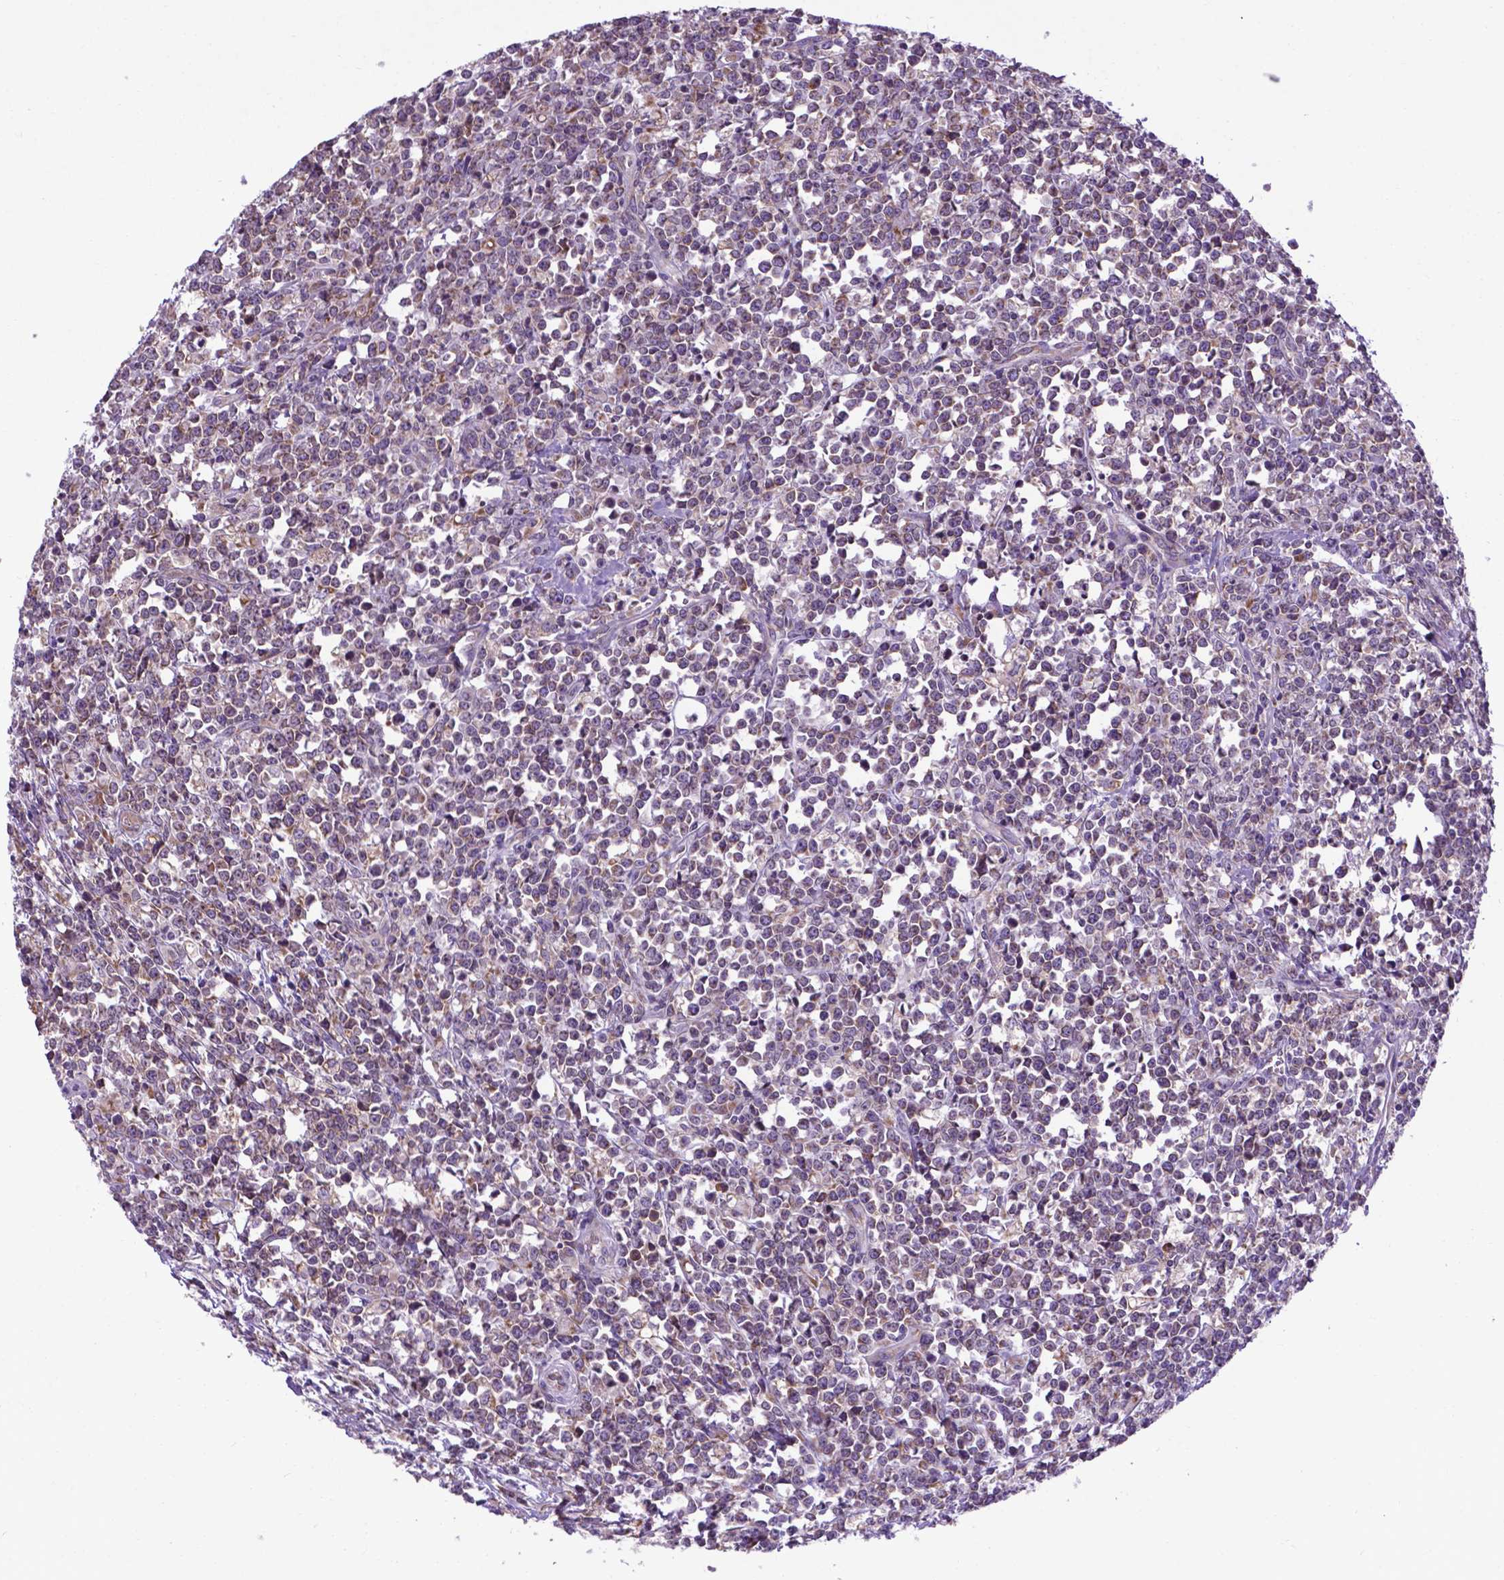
{"staining": {"intensity": "negative", "quantity": "none", "location": "none"}, "tissue": "lymphoma", "cell_type": "Tumor cells", "image_type": "cancer", "snomed": [{"axis": "morphology", "description": "Malignant lymphoma, non-Hodgkin's type, High grade"}, {"axis": "topography", "description": "Small intestine"}], "caption": "Lymphoma stained for a protein using immunohistochemistry (IHC) demonstrates no expression tumor cells.", "gene": "WDR83OS", "patient": {"sex": "female", "age": 56}}